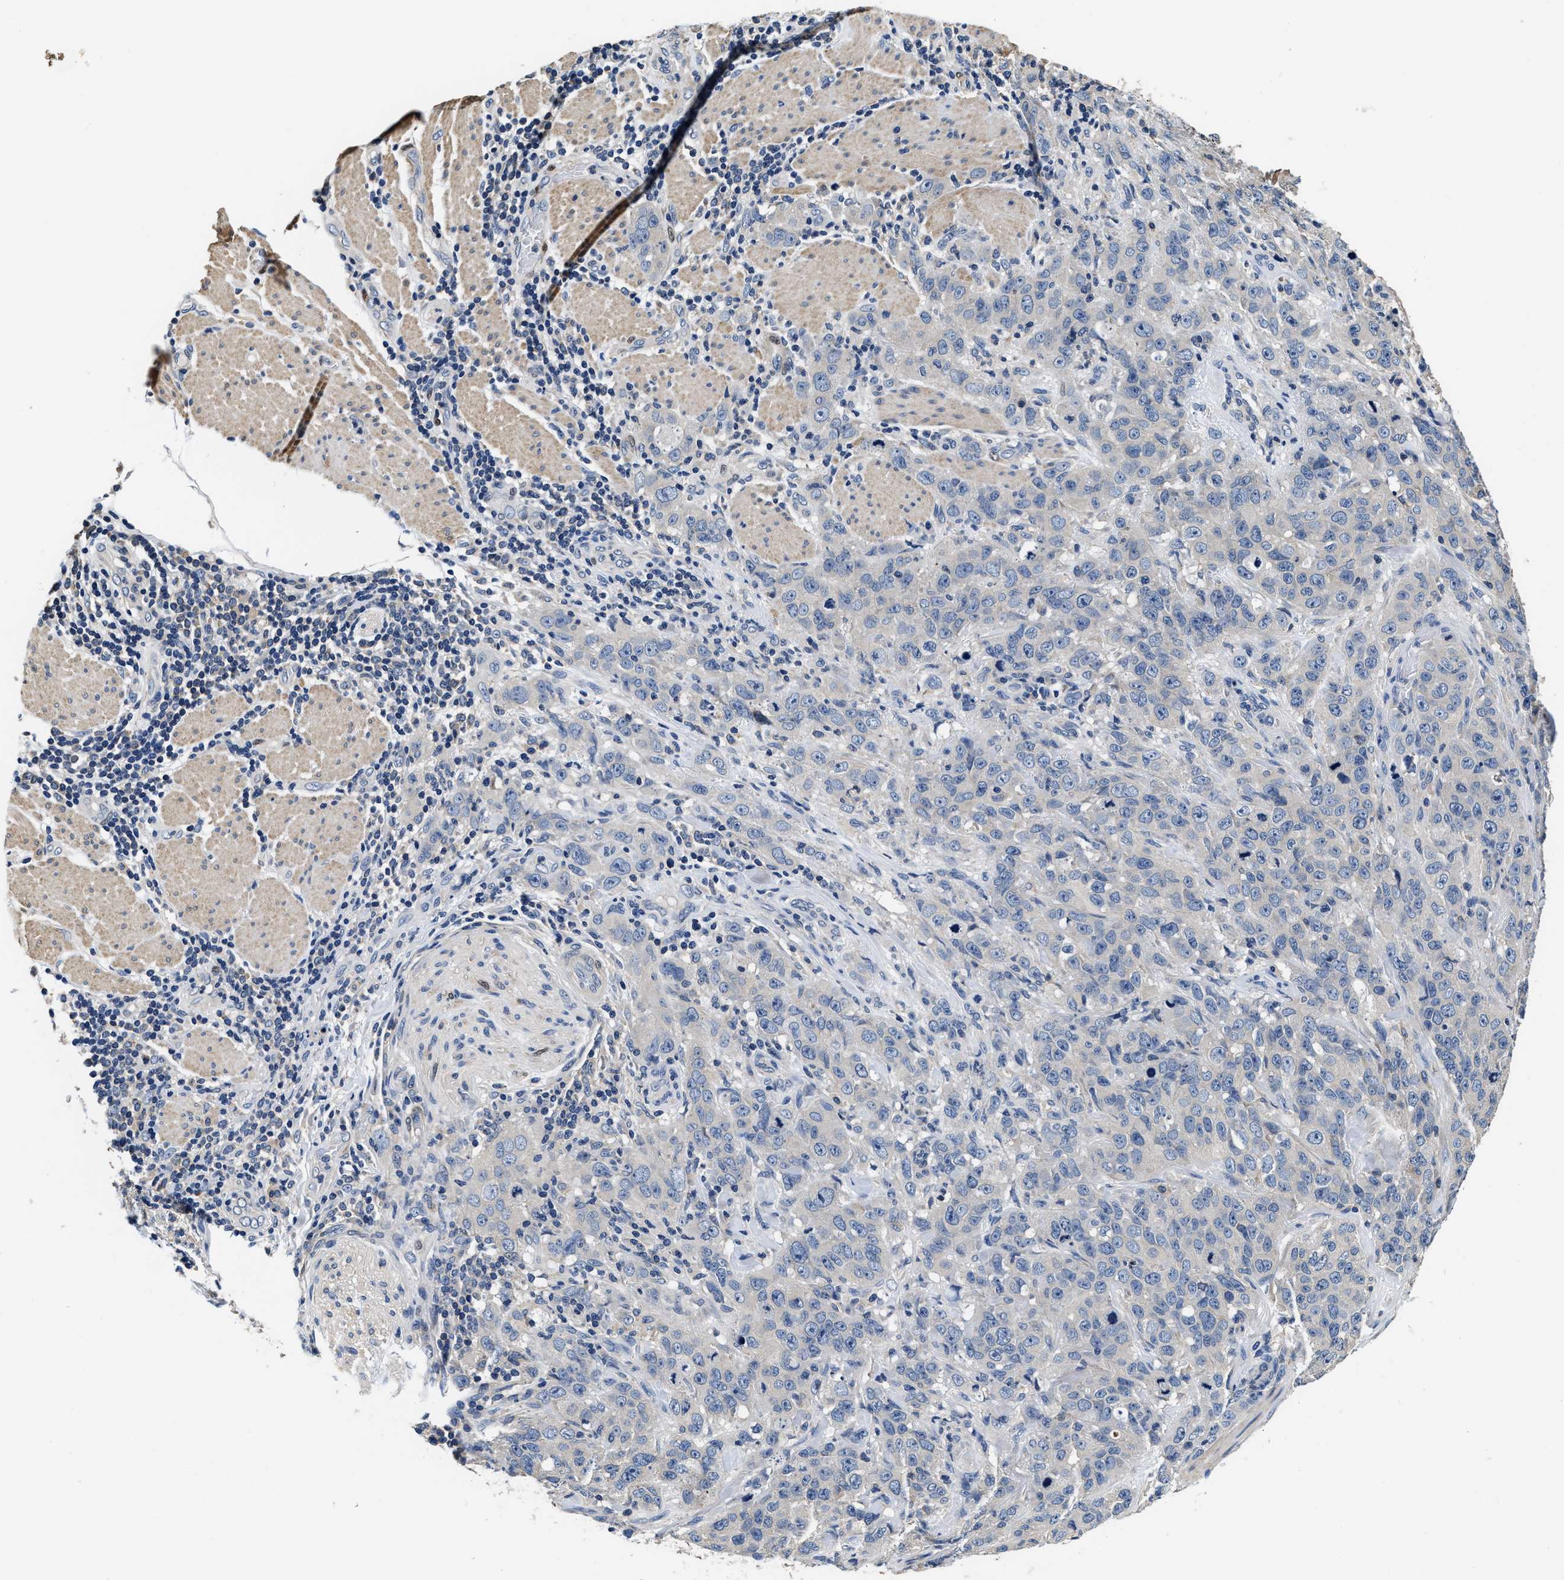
{"staining": {"intensity": "negative", "quantity": "none", "location": "none"}, "tissue": "stomach cancer", "cell_type": "Tumor cells", "image_type": "cancer", "snomed": [{"axis": "morphology", "description": "Adenocarcinoma, NOS"}, {"axis": "topography", "description": "Stomach"}], "caption": "High power microscopy histopathology image of an immunohistochemistry photomicrograph of adenocarcinoma (stomach), revealing no significant staining in tumor cells.", "gene": "ANKIB1", "patient": {"sex": "male", "age": 48}}